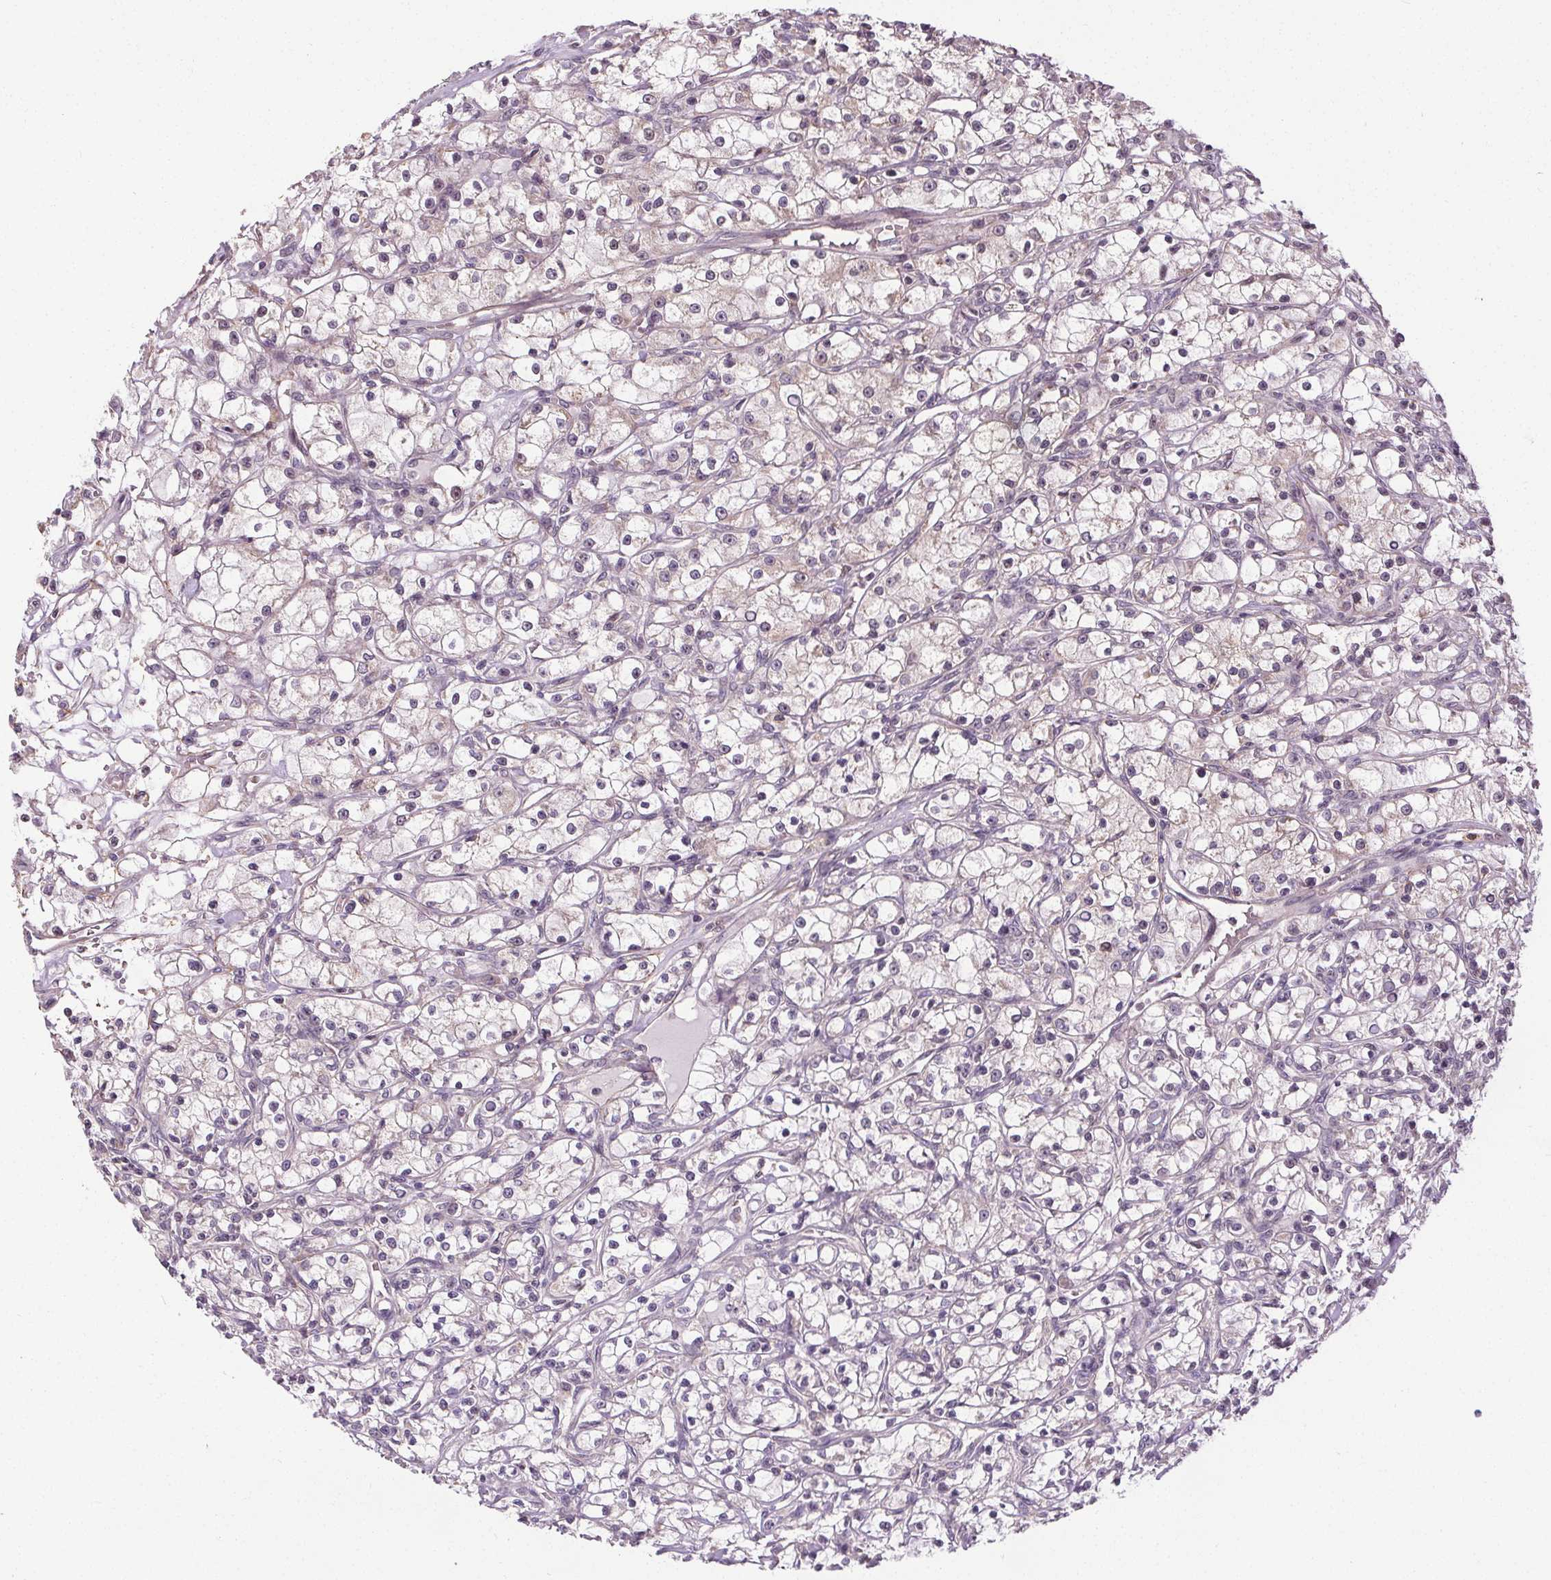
{"staining": {"intensity": "negative", "quantity": "none", "location": "none"}, "tissue": "renal cancer", "cell_type": "Tumor cells", "image_type": "cancer", "snomed": [{"axis": "morphology", "description": "Adenocarcinoma, NOS"}, {"axis": "topography", "description": "Kidney"}], "caption": "A high-resolution micrograph shows immunohistochemistry (IHC) staining of renal cancer (adenocarcinoma), which reveals no significant positivity in tumor cells.", "gene": "KIAA0232", "patient": {"sex": "female", "age": 59}}